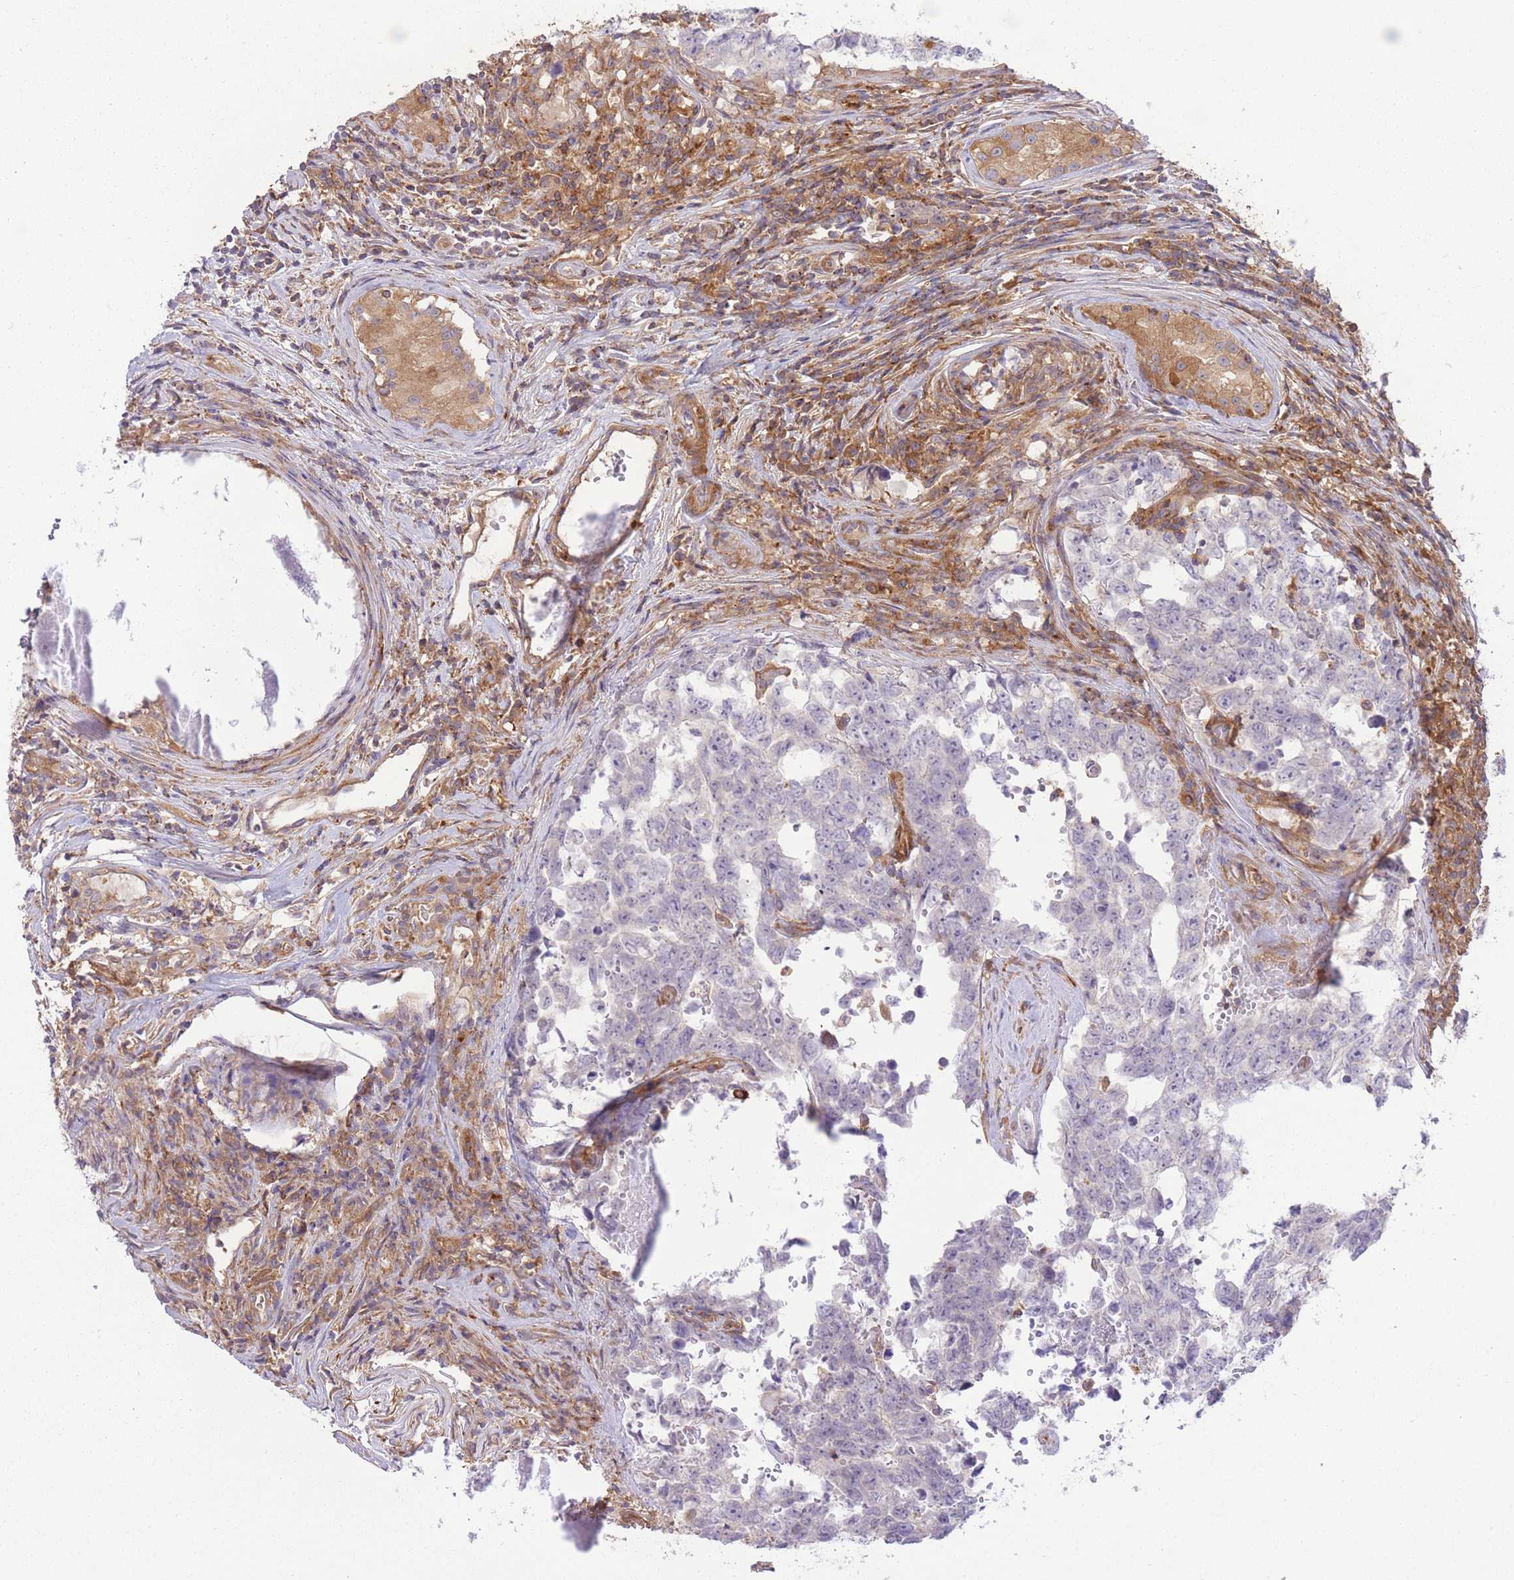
{"staining": {"intensity": "negative", "quantity": "none", "location": "none"}, "tissue": "testis cancer", "cell_type": "Tumor cells", "image_type": "cancer", "snomed": [{"axis": "morphology", "description": "Normal tissue, NOS"}, {"axis": "morphology", "description": "Carcinoma, Embryonal, NOS"}, {"axis": "topography", "description": "Testis"}, {"axis": "topography", "description": "Epididymis"}], "caption": "This micrograph is of testis embryonal carcinoma stained with immunohistochemistry to label a protein in brown with the nuclei are counter-stained blue. There is no positivity in tumor cells. (DAB (3,3'-diaminobenzidine) immunohistochemistry with hematoxylin counter stain).", "gene": "PRKAR1A", "patient": {"sex": "male", "age": 25}}